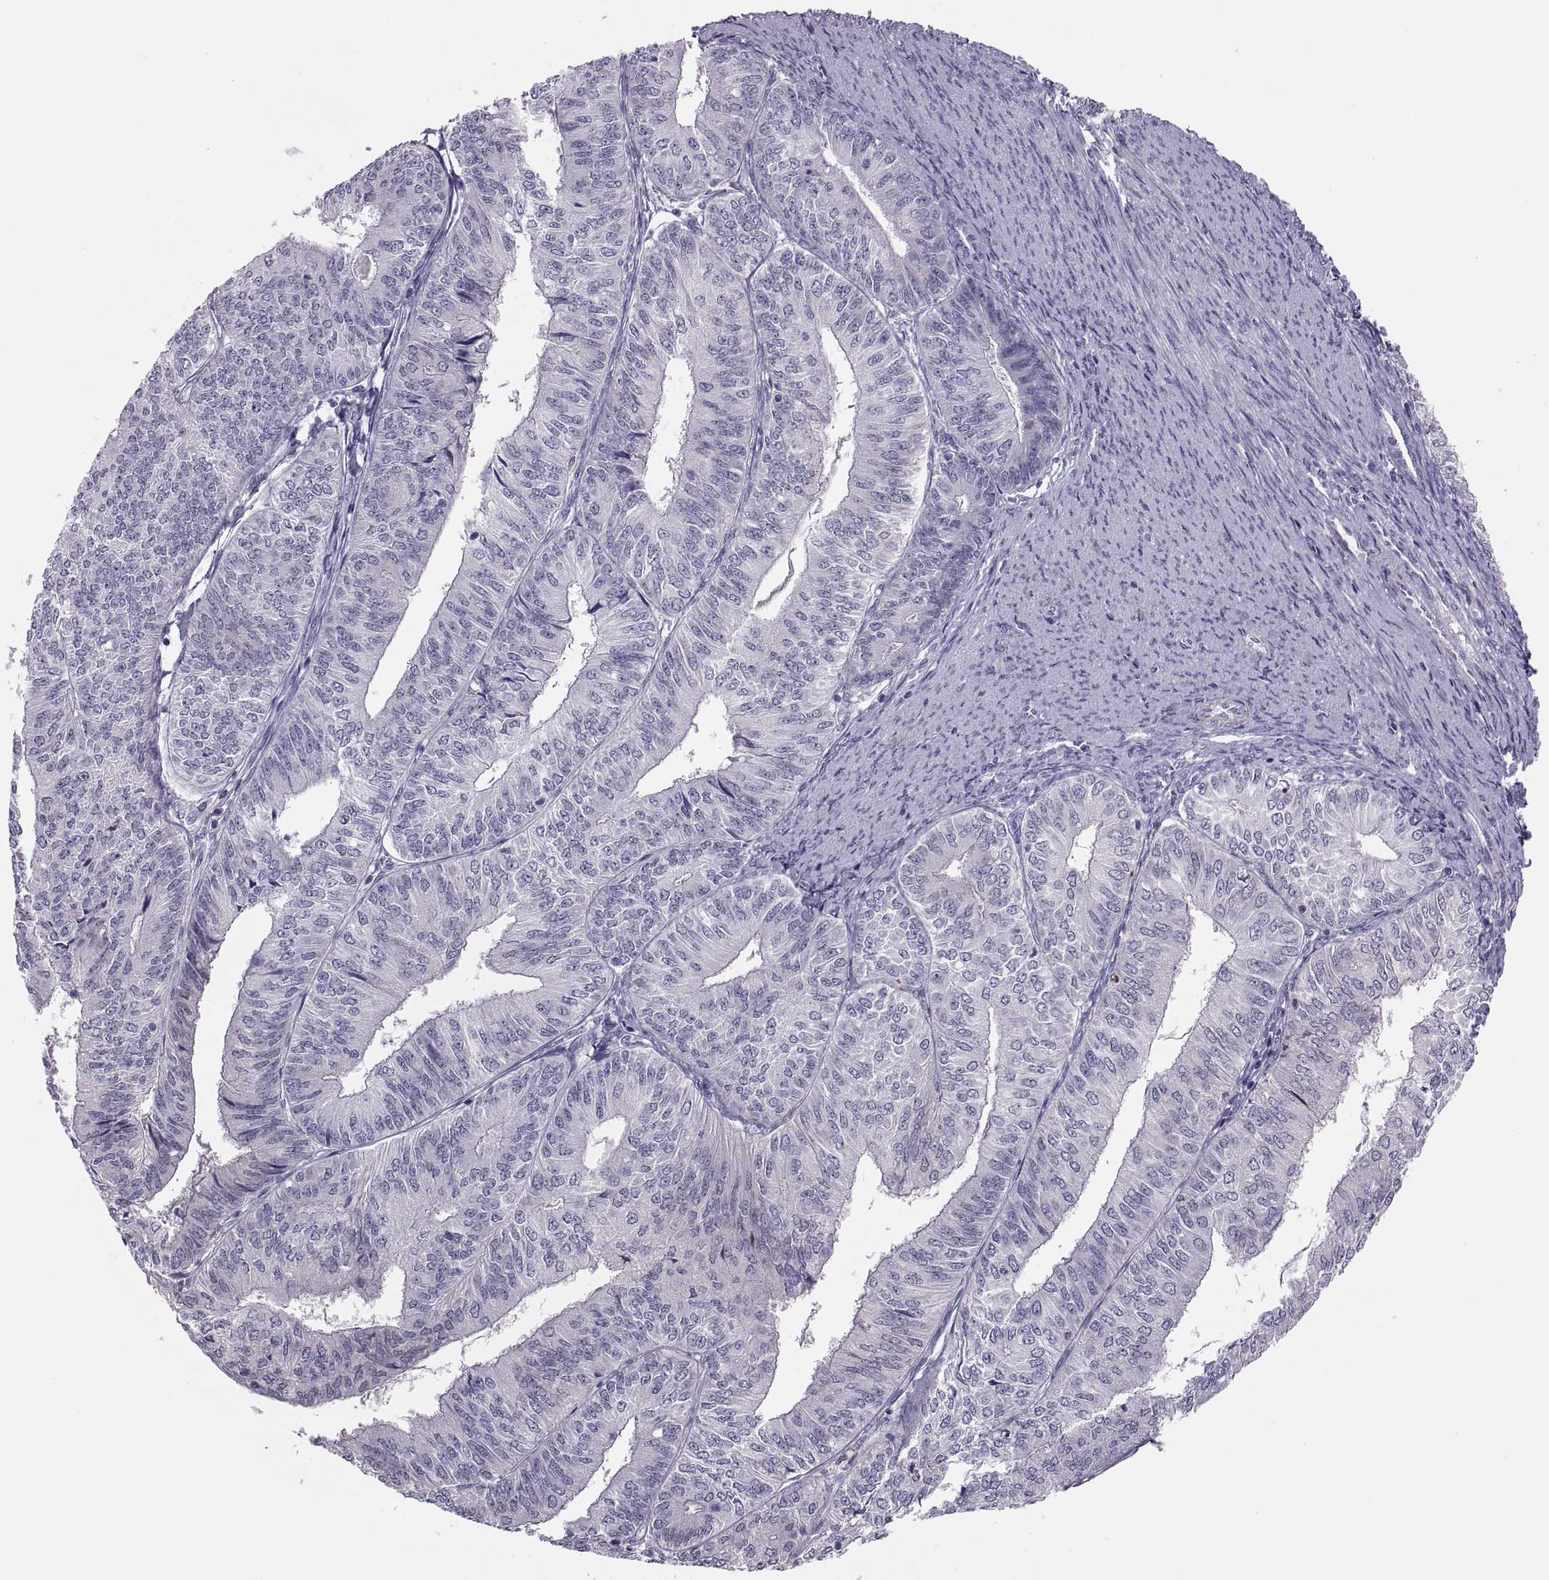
{"staining": {"intensity": "negative", "quantity": "none", "location": "none"}, "tissue": "endometrial cancer", "cell_type": "Tumor cells", "image_type": "cancer", "snomed": [{"axis": "morphology", "description": "Adenocarcinoma, NOS"}, {"axis": "topography", "description": "Endometrium"}], "caption": "Photomicrograph shows no significant protein positivity in tumor cells of adenocarcinoma (endometrial).", "gene": "CHCT1", "patient": {"sex": "female", "age": 58}}